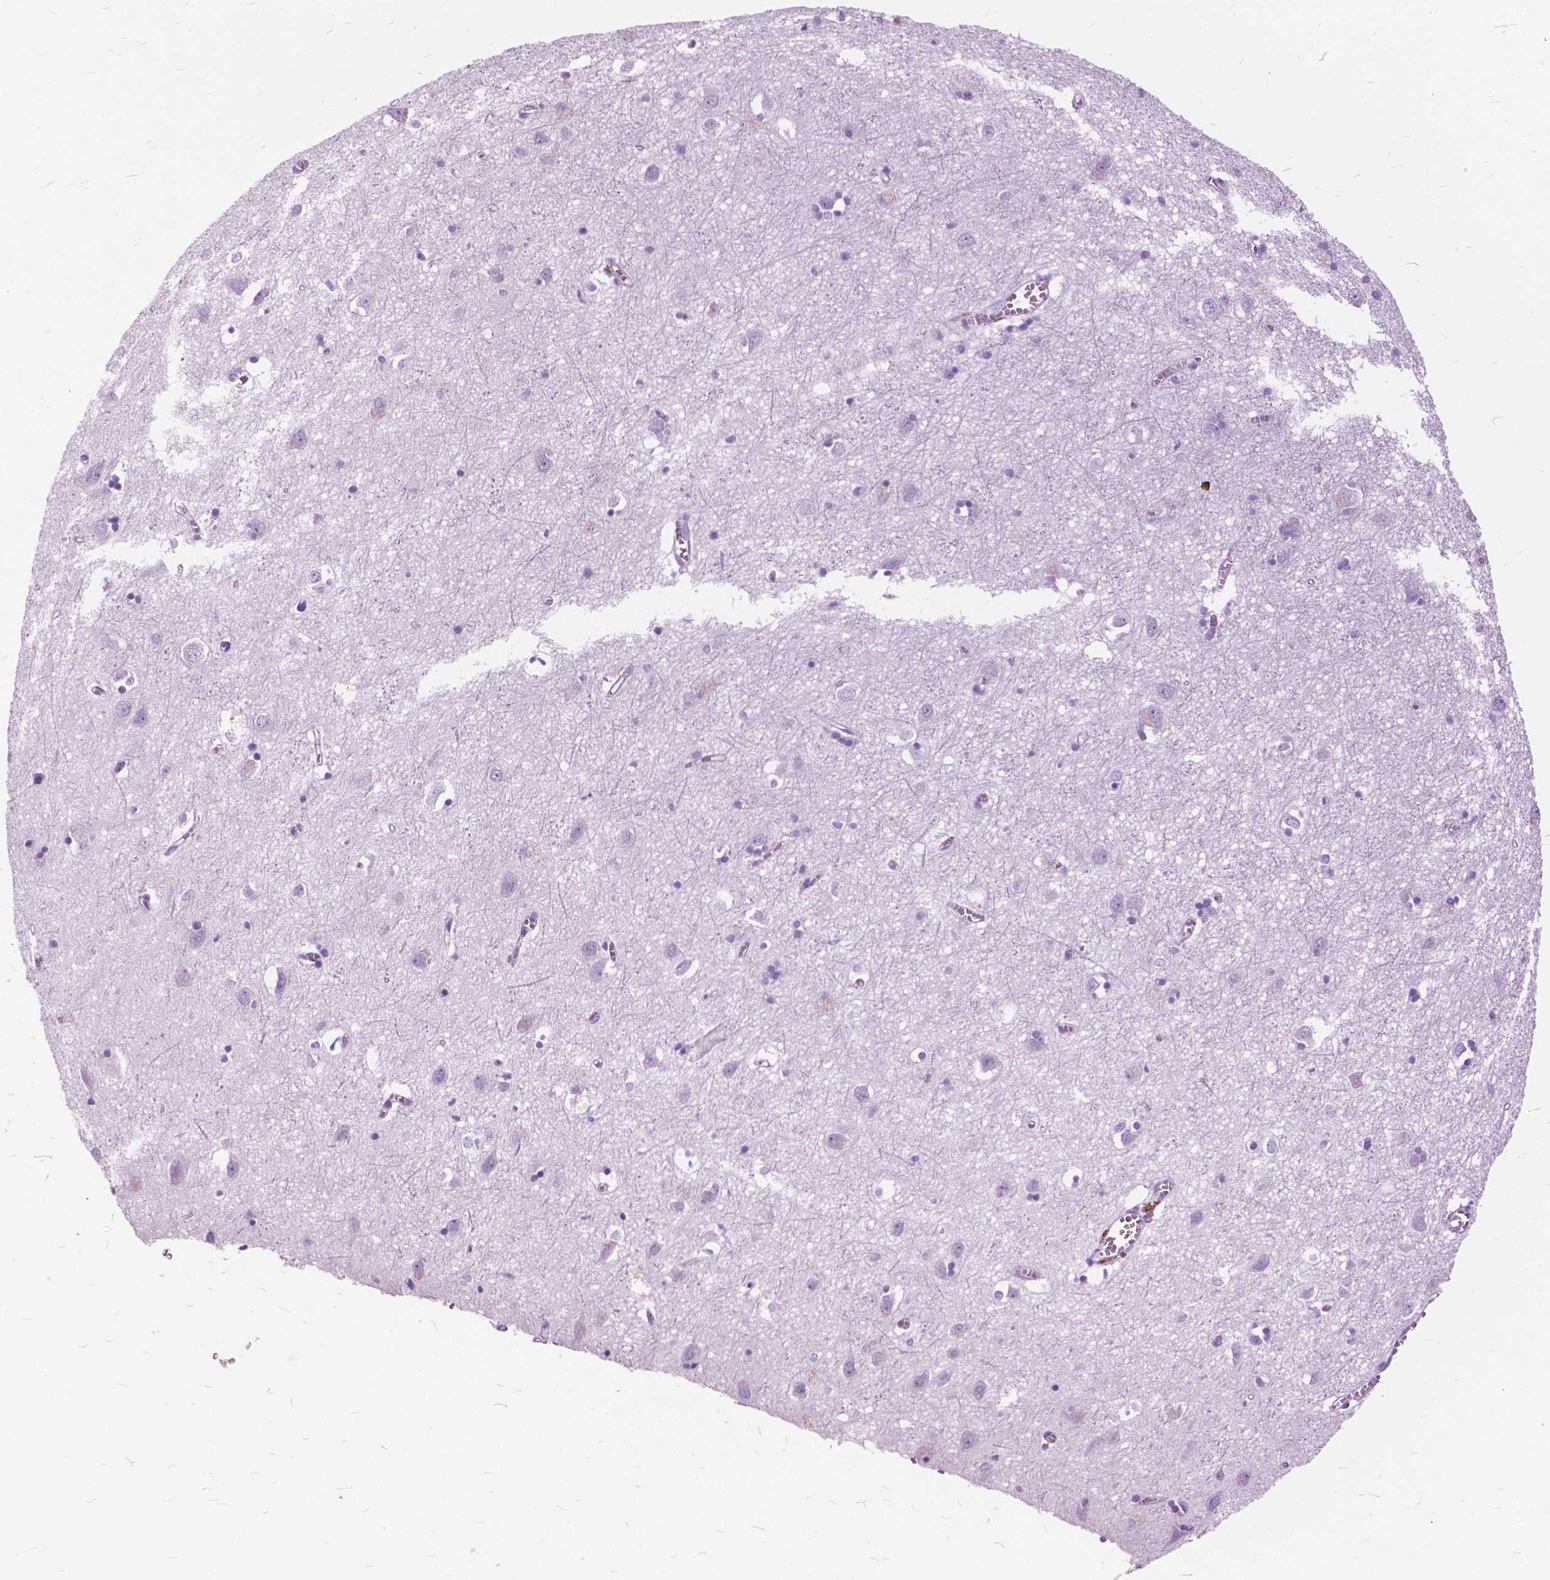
{"staining": {"intensity": "negative", "quantity": "none", "location": "none"}, "tissue": "cerebral cortex", "cell_type": "Endothelial cells", "image_type": "normal", "snomed": [{"axis": "morphology", "description": "Normal tissue, NOS"}, {"axis": "topography", "description": "Cerebral cortex"}], "caption": "A high-resolution histopathology image shows immunohistochemistry (IHC) staining of normal cerebral cortex, which shows no significant positivity in endothelial cells.", "gene": "GDF9", "patient": {"sex": "male", "age": 70}}